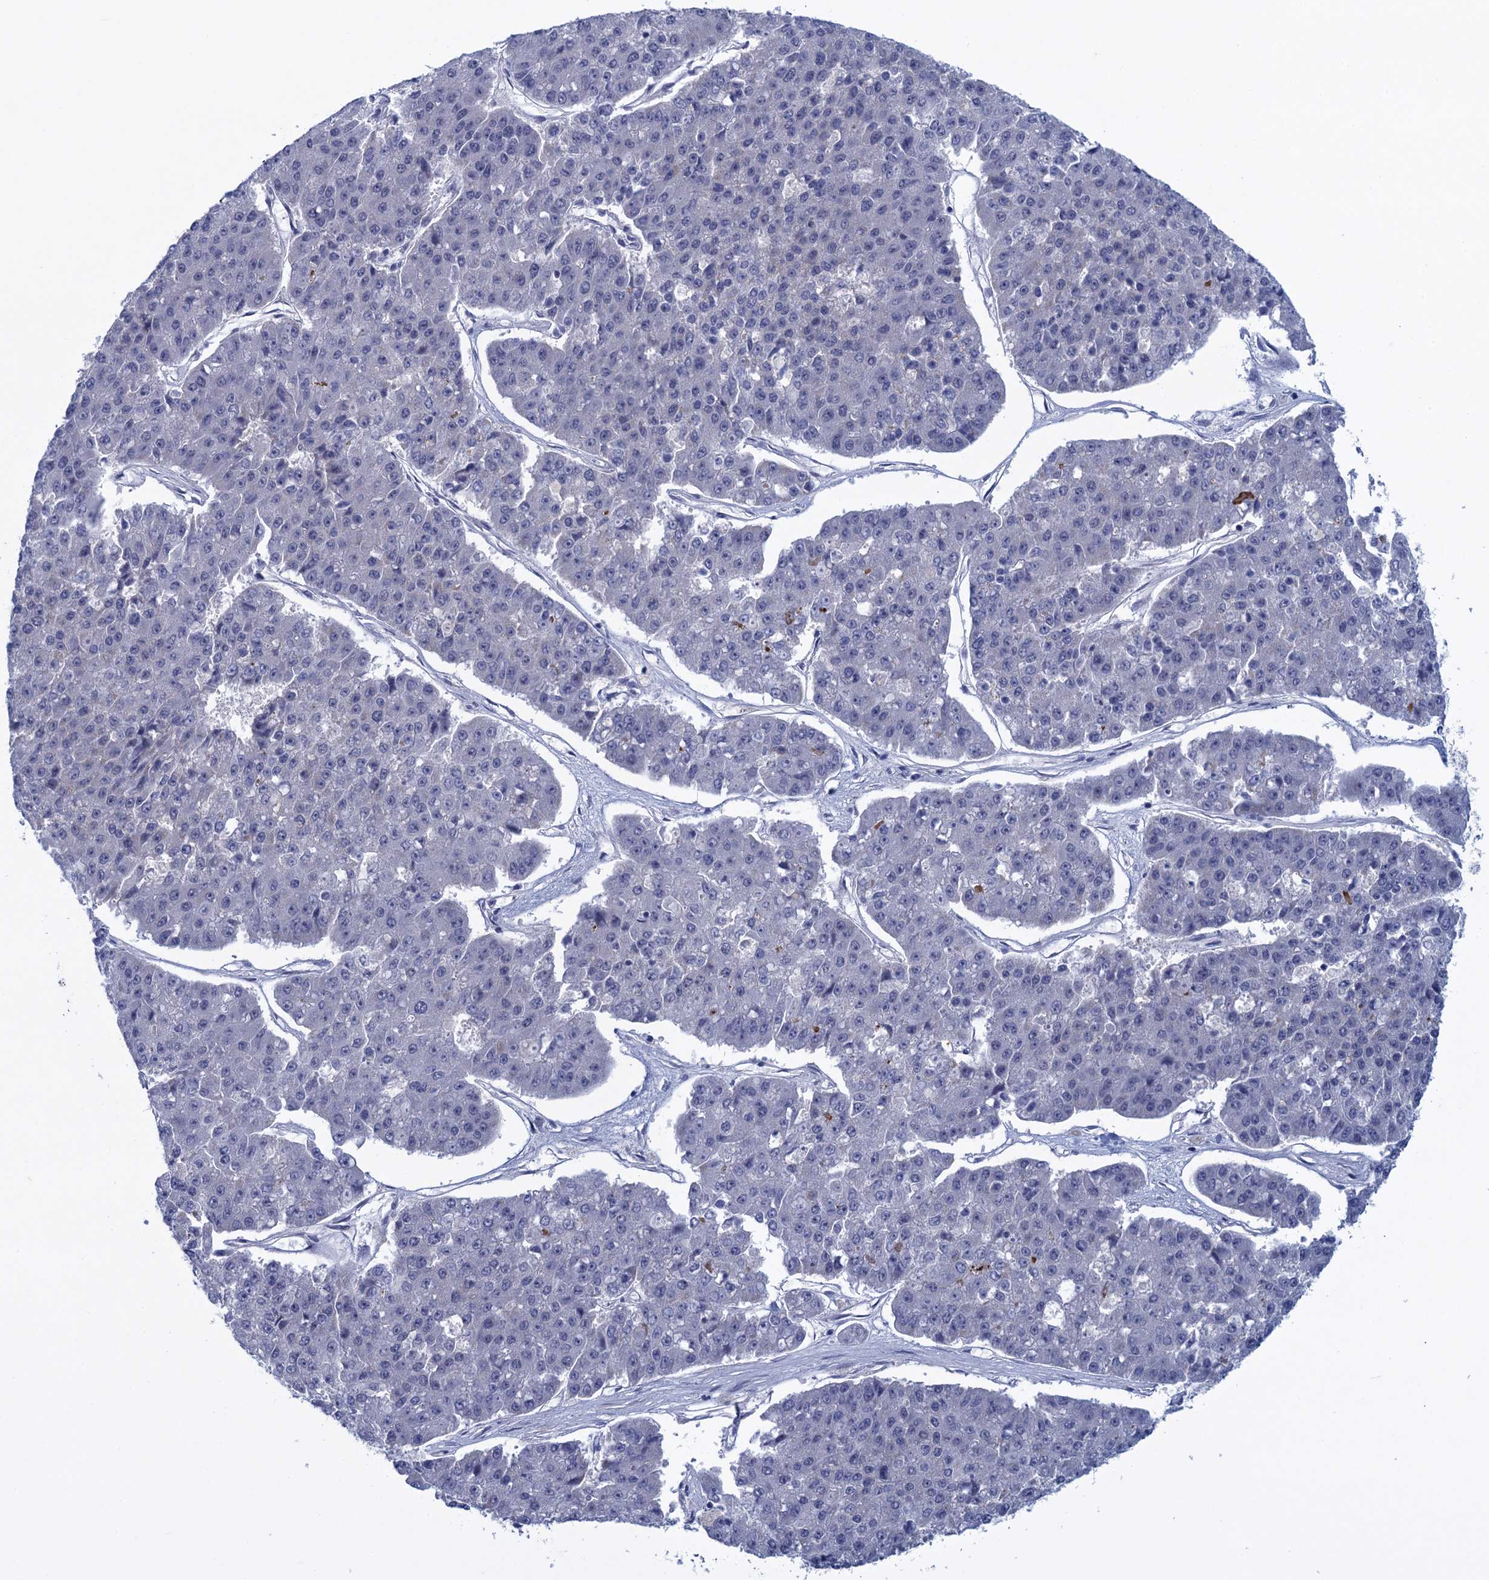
{"staining": {"intensity": "negative", "quantity": "none", "location": "none"}, "tissue": "pancreatic cancer", "cell_type": "Tumor cells", "image_type": "cancer", "snomed": [{"axis": "morphology", "description": "Adenocarcinoma, NOS"}, {"axis": "topography", "description": "Pancreas"}], "caption": "Immunohistochemistry (IHC) photomicrograph of human pancreatic cancer stained for a protein (brown), which shows no expression in tumor cells. (Brightfield microscopy of DAB immunohistochemistry at high magnification).", "gene": "SCEL", "patient": {"sex": "male", "age": 50}}